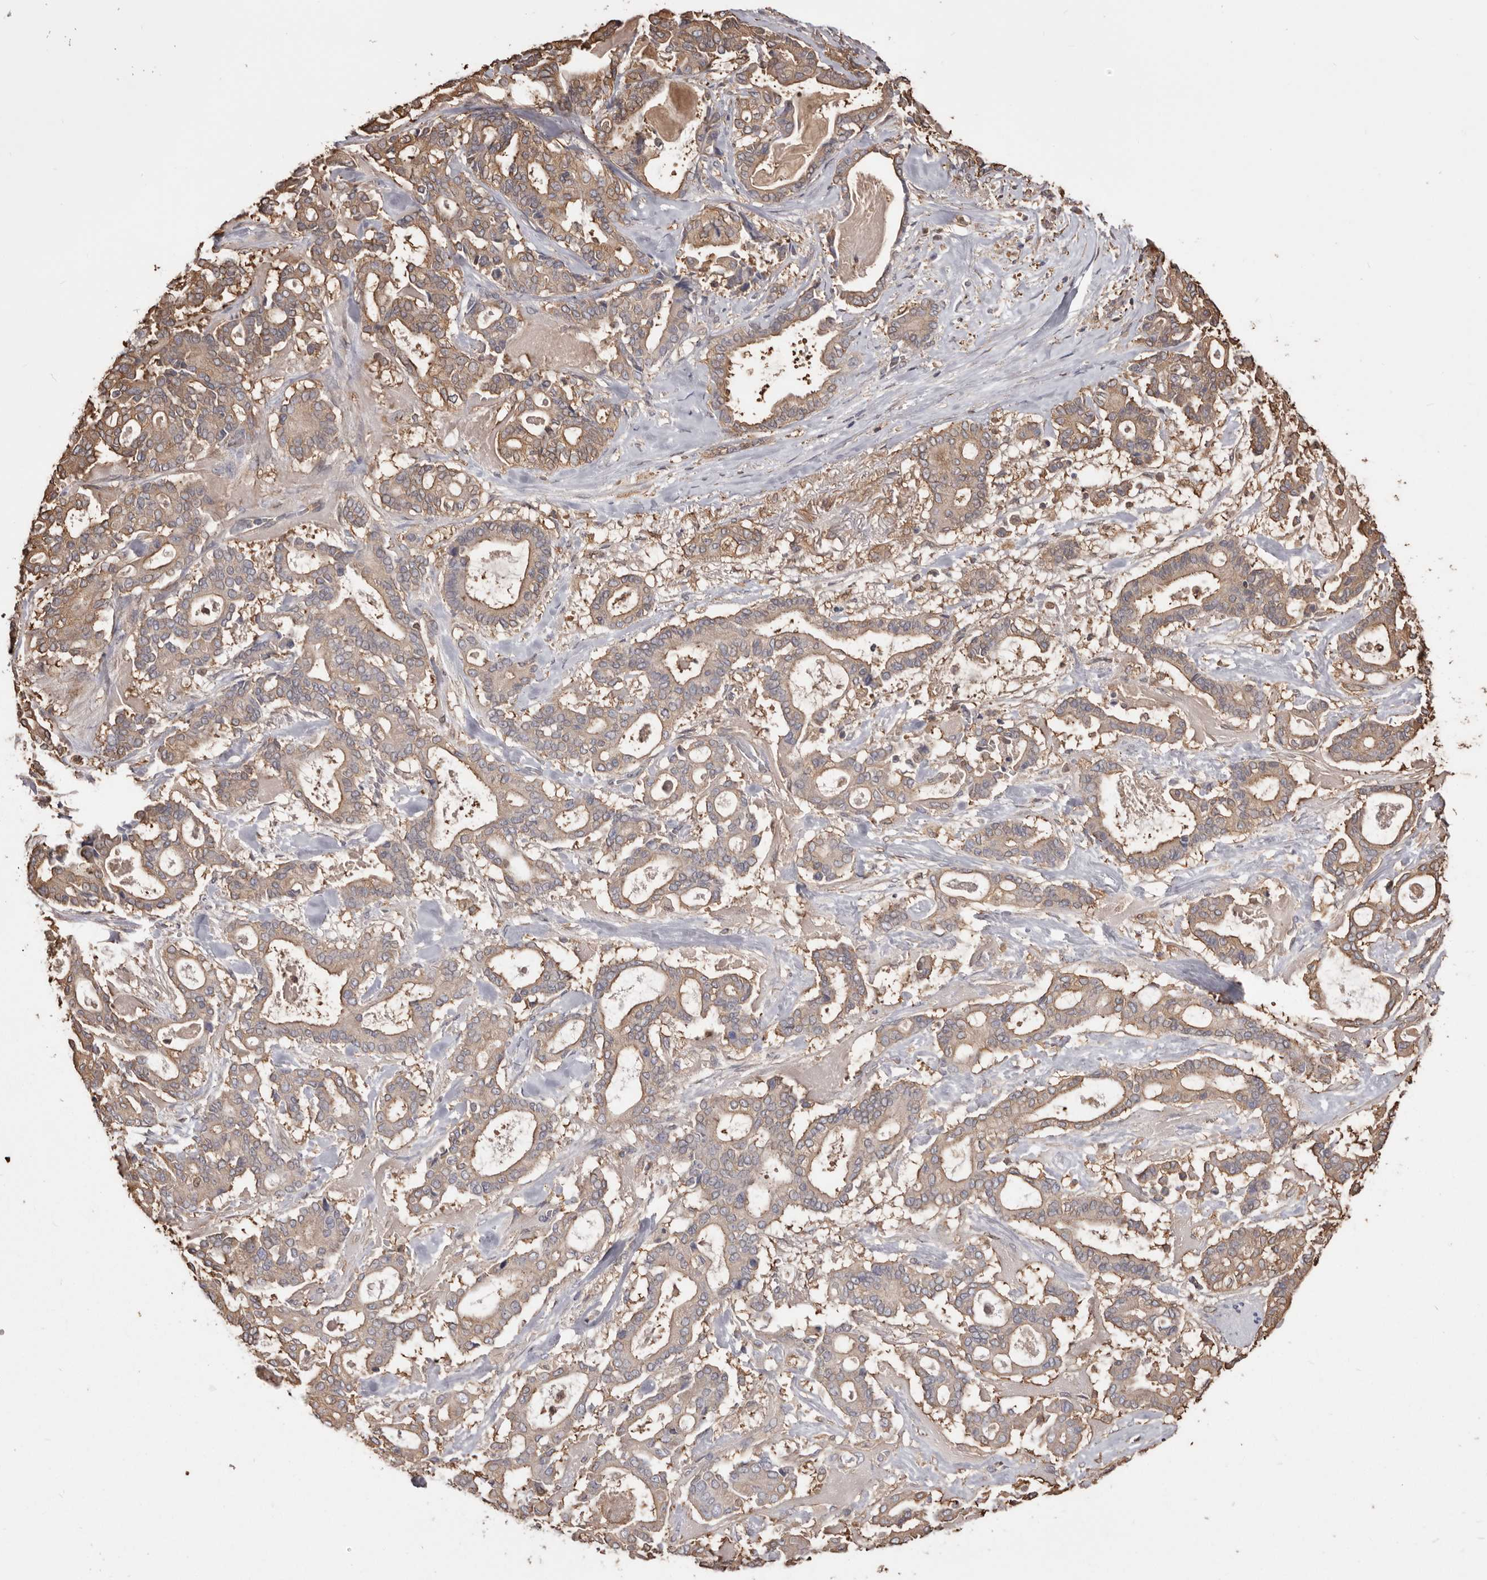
{"staining": {"intensity": "moderate", "quantity": "25%-75%", "location": "cytoplasmic/membranous"}, "tissue": "pancreatic cancer", "cell_type": "Tumor cells", "image_type": "cancer", "snomed": [{"axis": "morphology", "description": "Adenocarcinoma, NOS"}, {"axis": "topography", "description": "Pancreas"}], "caption": "Immunohistochemistry (IHC) histopathology image of neoplastic tissue: pancreatic cancer (adenocarcinoma) stained using IHC exhibits medium levels of moderate protein expression localized specifically in the cytoplasmic/membranous of tumor cells, appearing as a cytoplasmic/membranous brown color.", "gene": "PKM", "patient": {"sex": "male", "age": 63}}